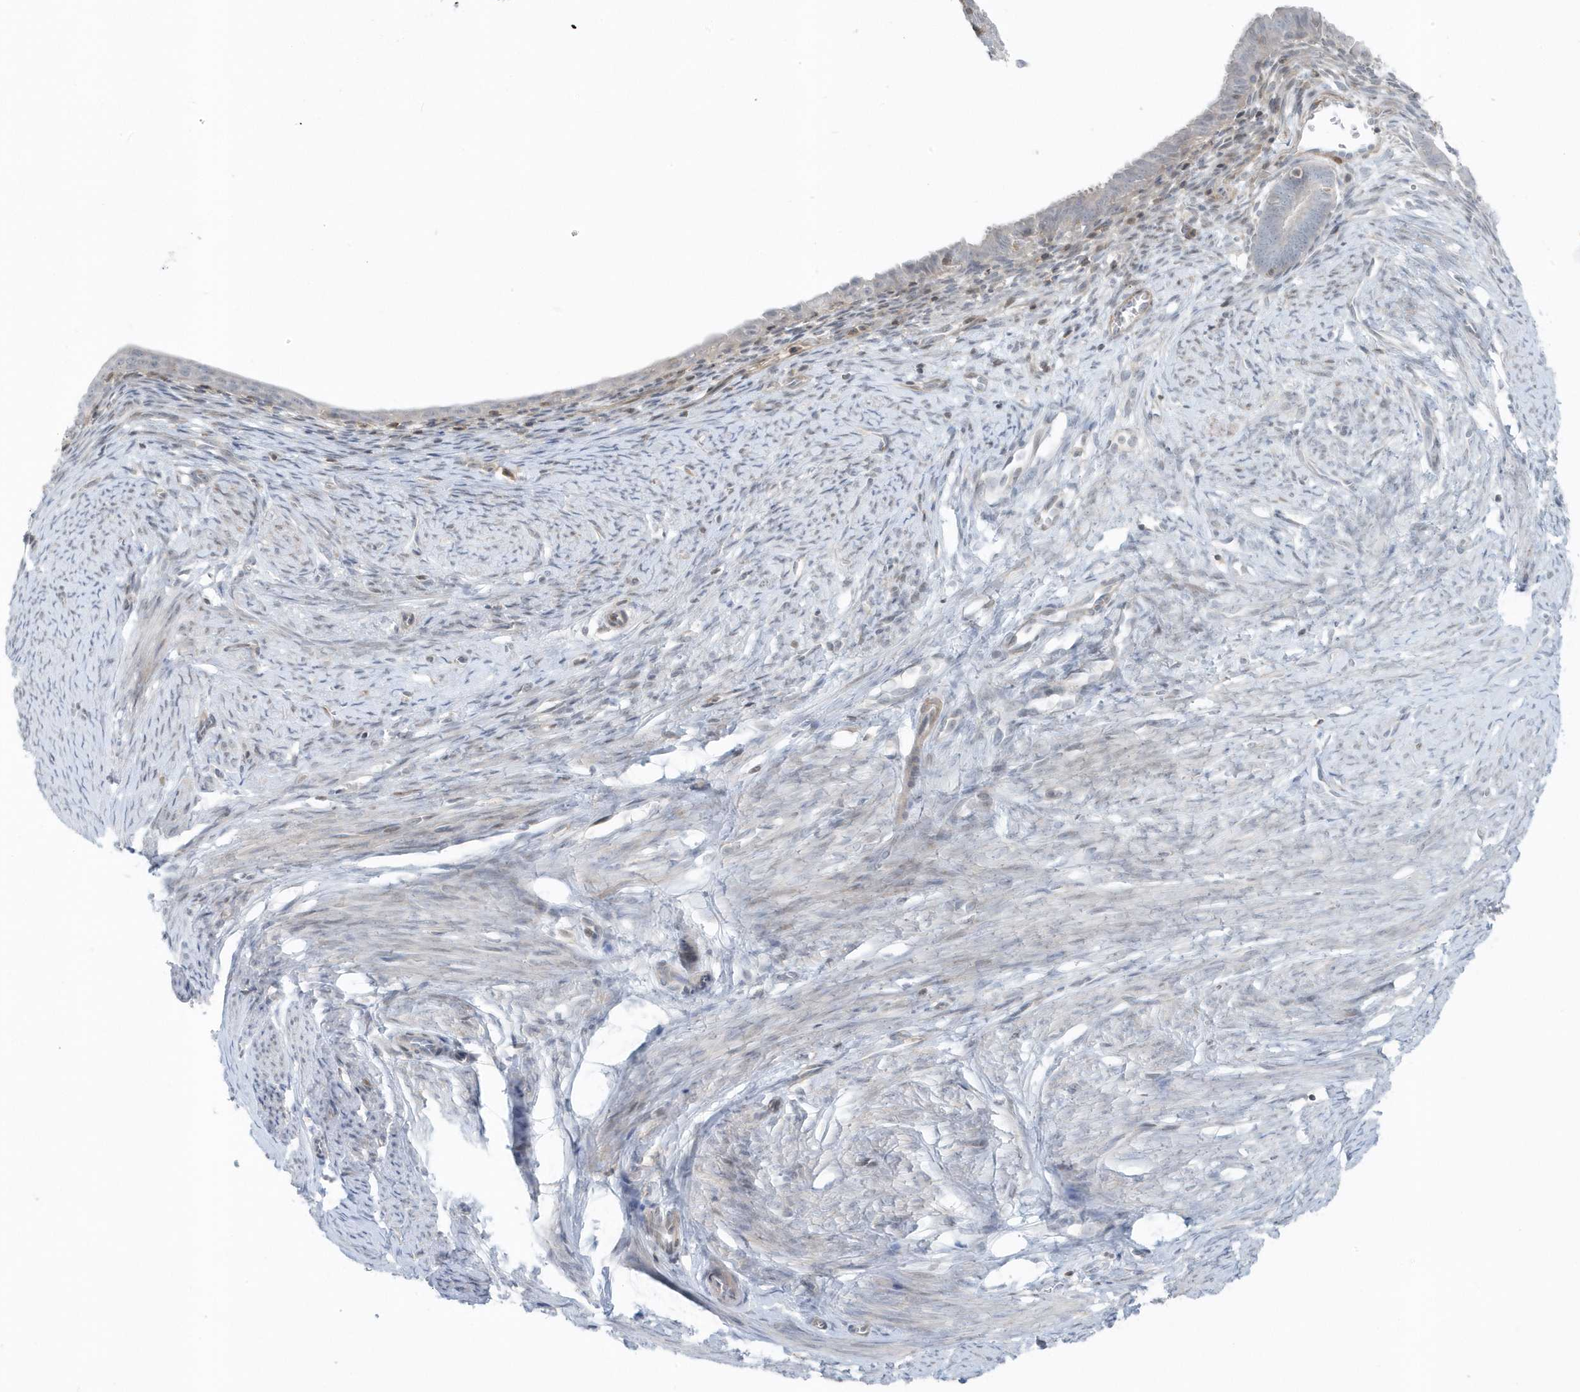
{"staining": {"intensity": "negative", "quantity": "none", "location": "none"}, "tissue": "endometrial cancer", "cell_type": "Tumor cells", "image_type": "cancer", "snomed": [{"axis": "morphology", "description": "Adenocarcinoma, NOS"}, {"axis": "topography", "description": "Endometrium"}], "caption": "Tumor cells show no significant protein positivity in endometrial cancer (adenocarcinoma).", "gene": "CACNB2", "patient": {"sex": "female", "age": 51}}